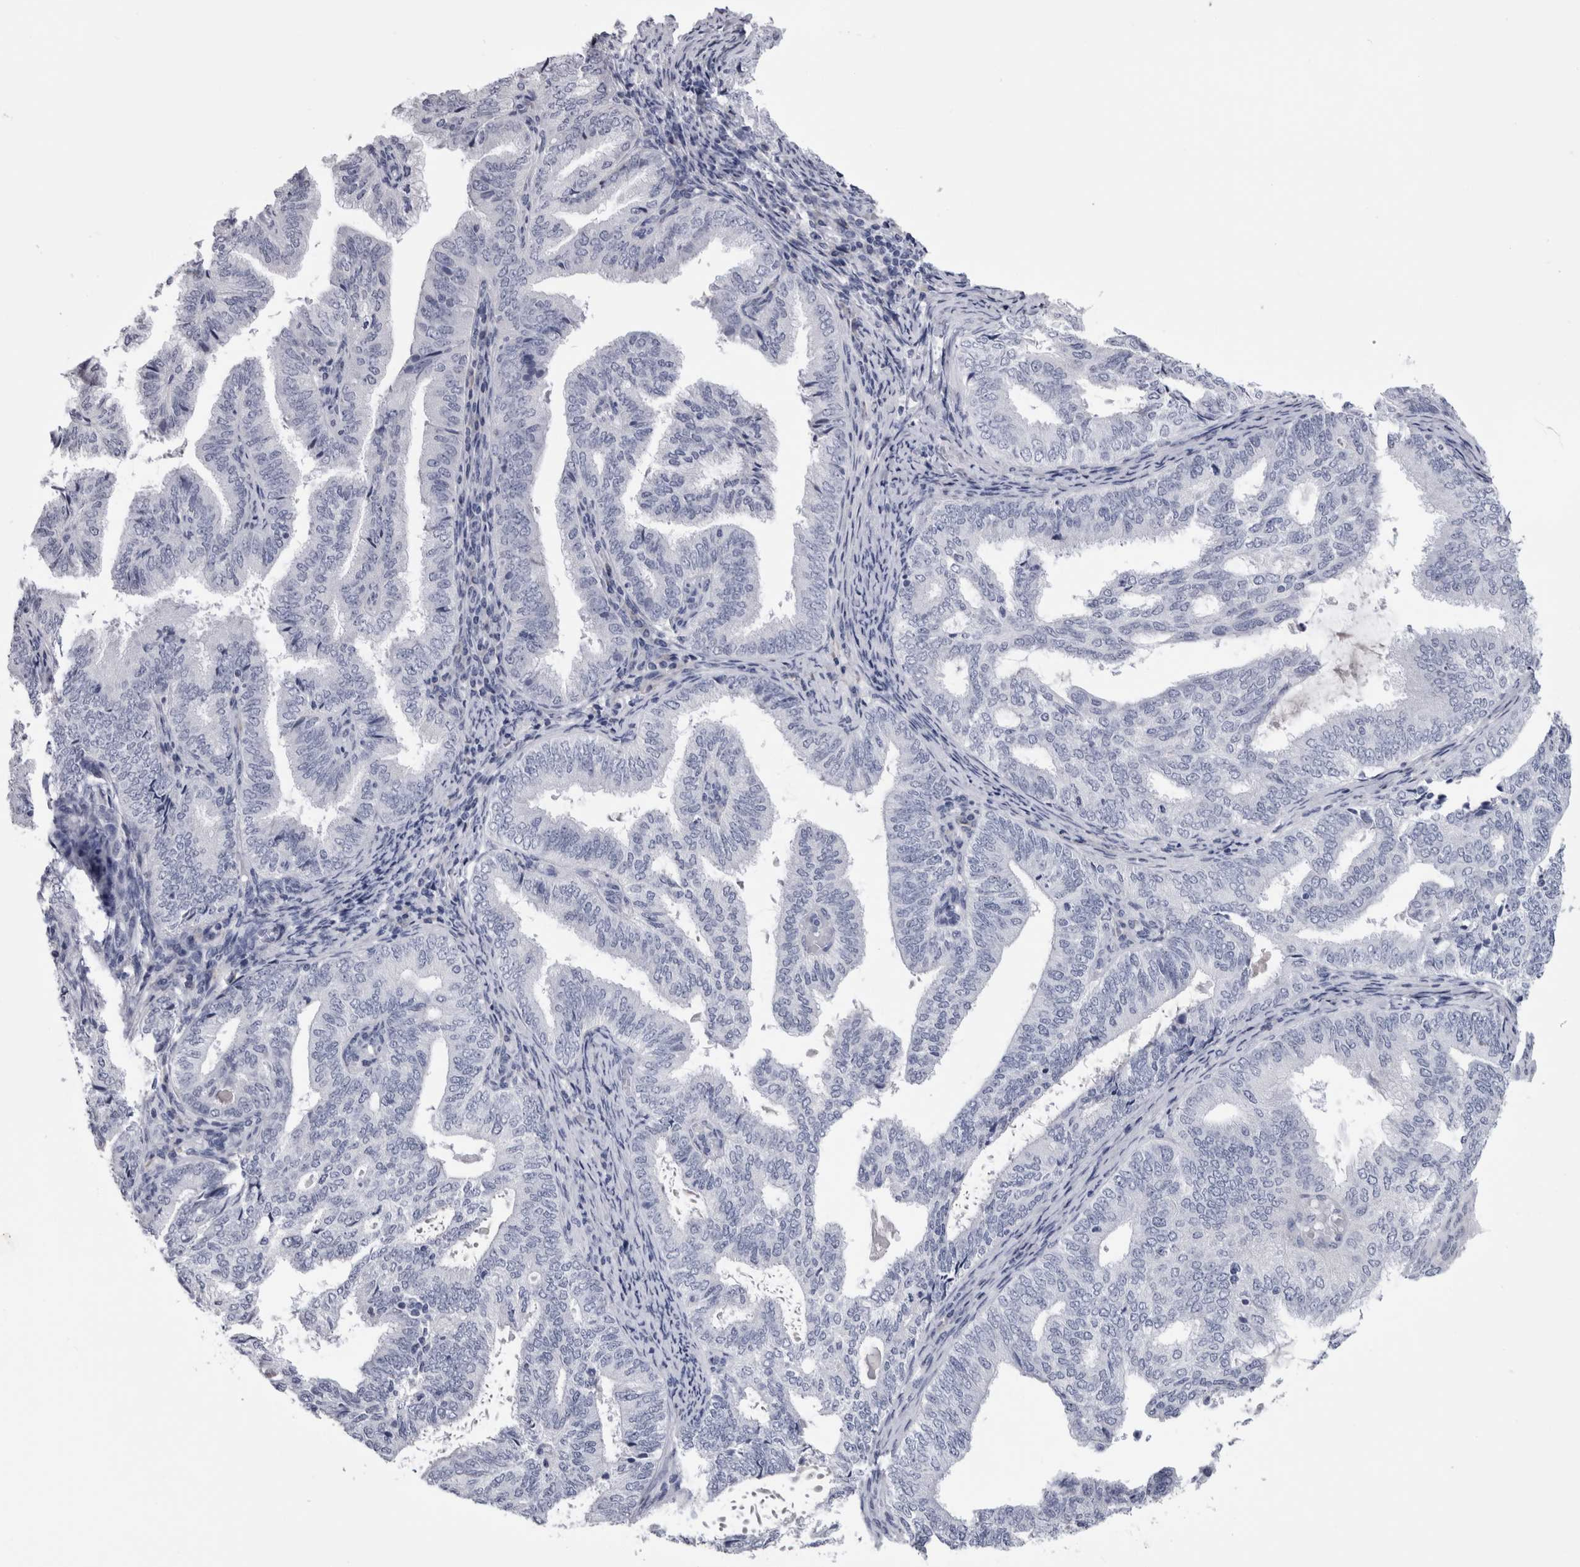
{"staining": {"intensity": "negative", "quantity": "none", "location": "none"}, "tissue": "endometrial cancer", "cell_type": "Tumor cells", "image_type": "cancer", "snomed": [{"axis": "morphology", "description": "Adenocarcinoma, NOS"}, {"axis": "topography", "description": "Endometrium"}], "caption": "High magnification brightfield microscopy of endometrial cancer stained with DAB (3,3'-diaminobenzidine) (brown) and counterstained with hematoxylin (blue): tumor cells show no significant positivity.", "gene": "PAX5", "patient": {"sex": "female", "age": 58}}